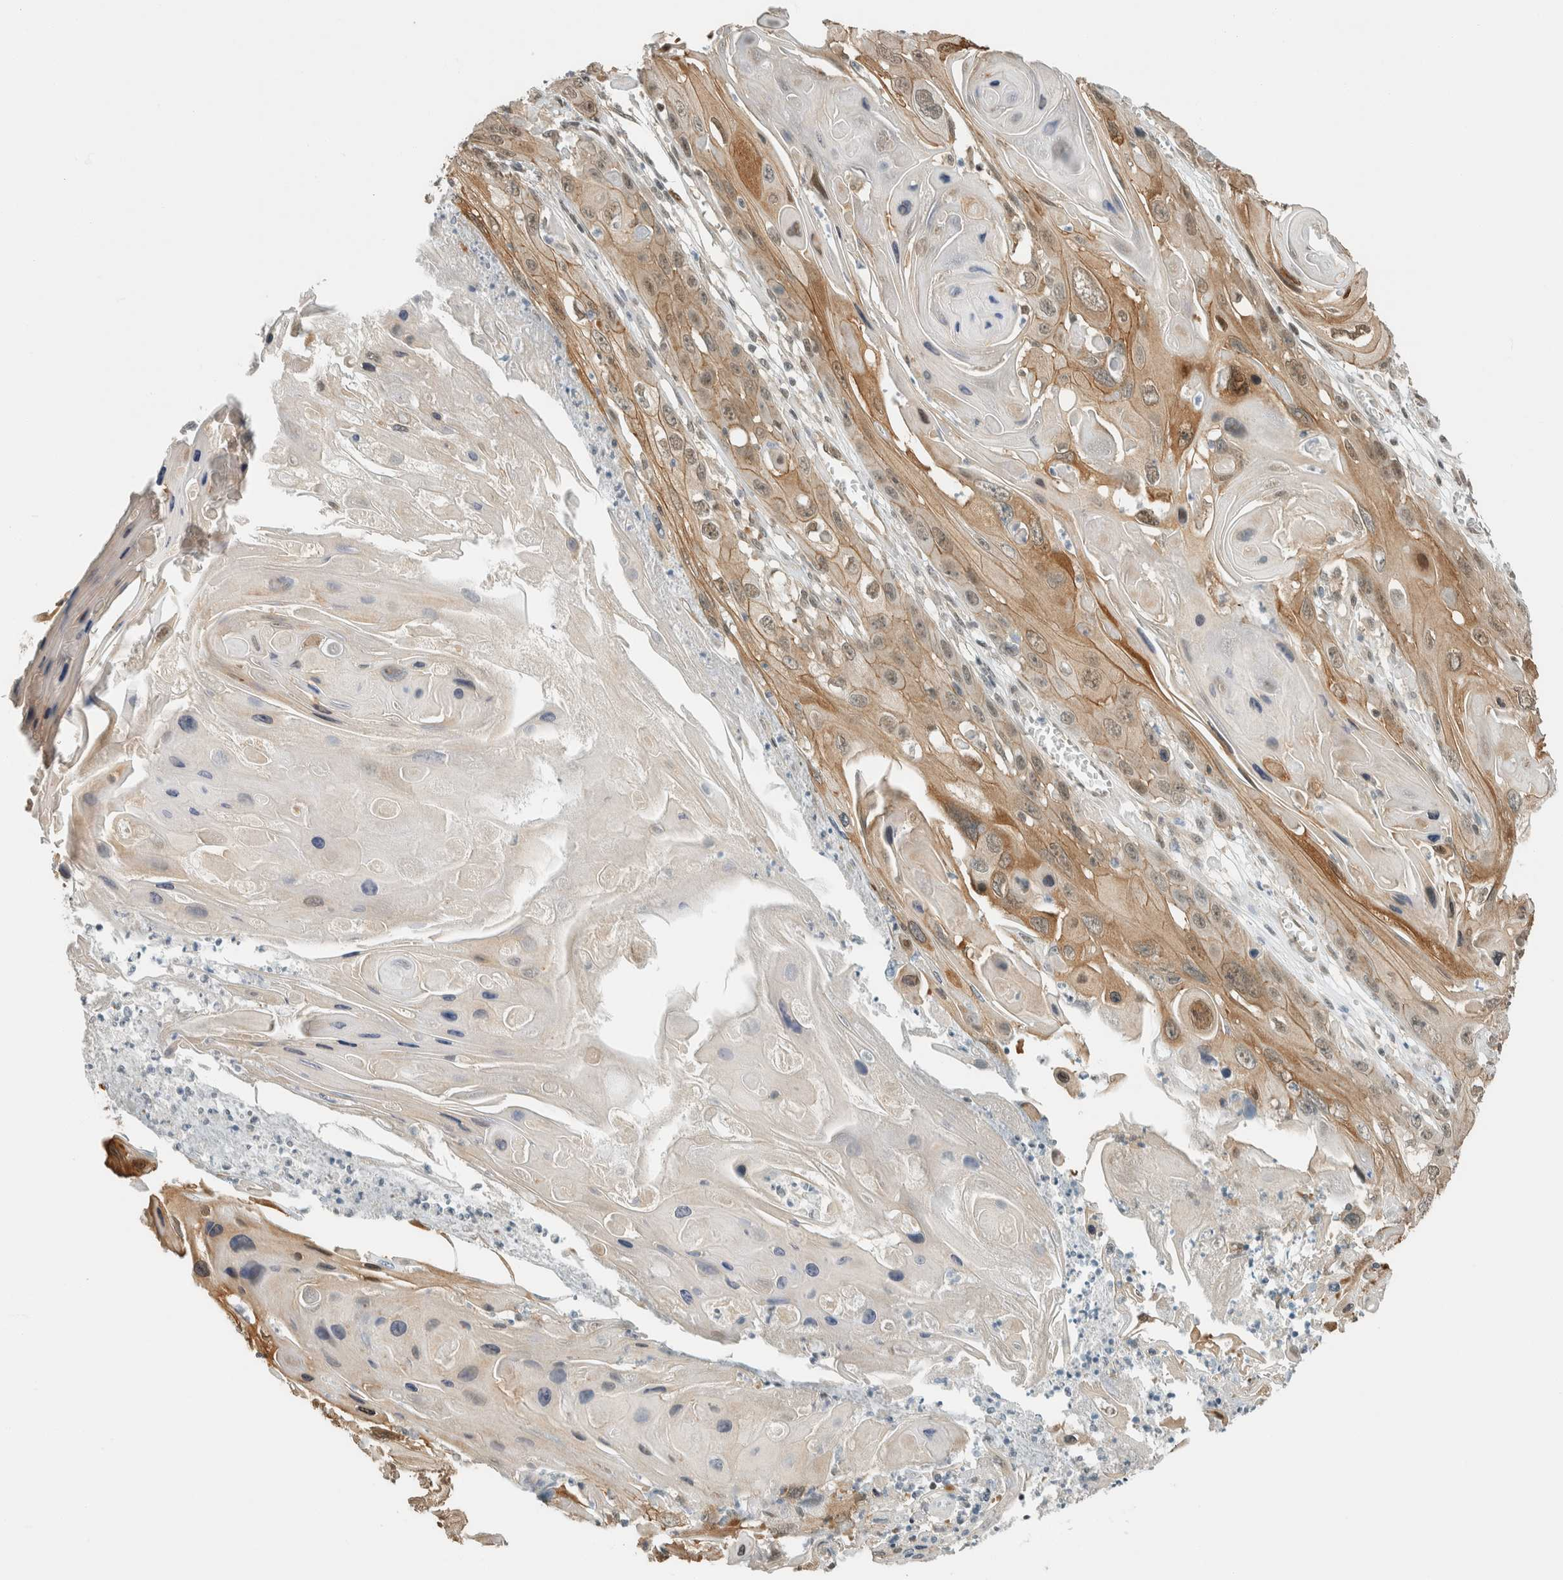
{"staining": {"intensity": "moderate", "quantity": "25%-75%", "location": "cytoplasmic/membranous,nuclear"}, "tissue": "skin cancer", "cell_type": "Tumor cells", "image_type": "cancer", "snomed": [{"axis": "morphology", "description": "Squamous cell carcinoma, NOS"}, {"axis": "topography", "description": "Skin"}], "caption": "Human skin cancer stained for a protein (brown) reveals moderate cytoplasmic/membranous and nuclear positive staining in about 25%-75% of tumor cells.", "gene": "NIBAN2", "patient": {"sex": "male", "age": 55}}